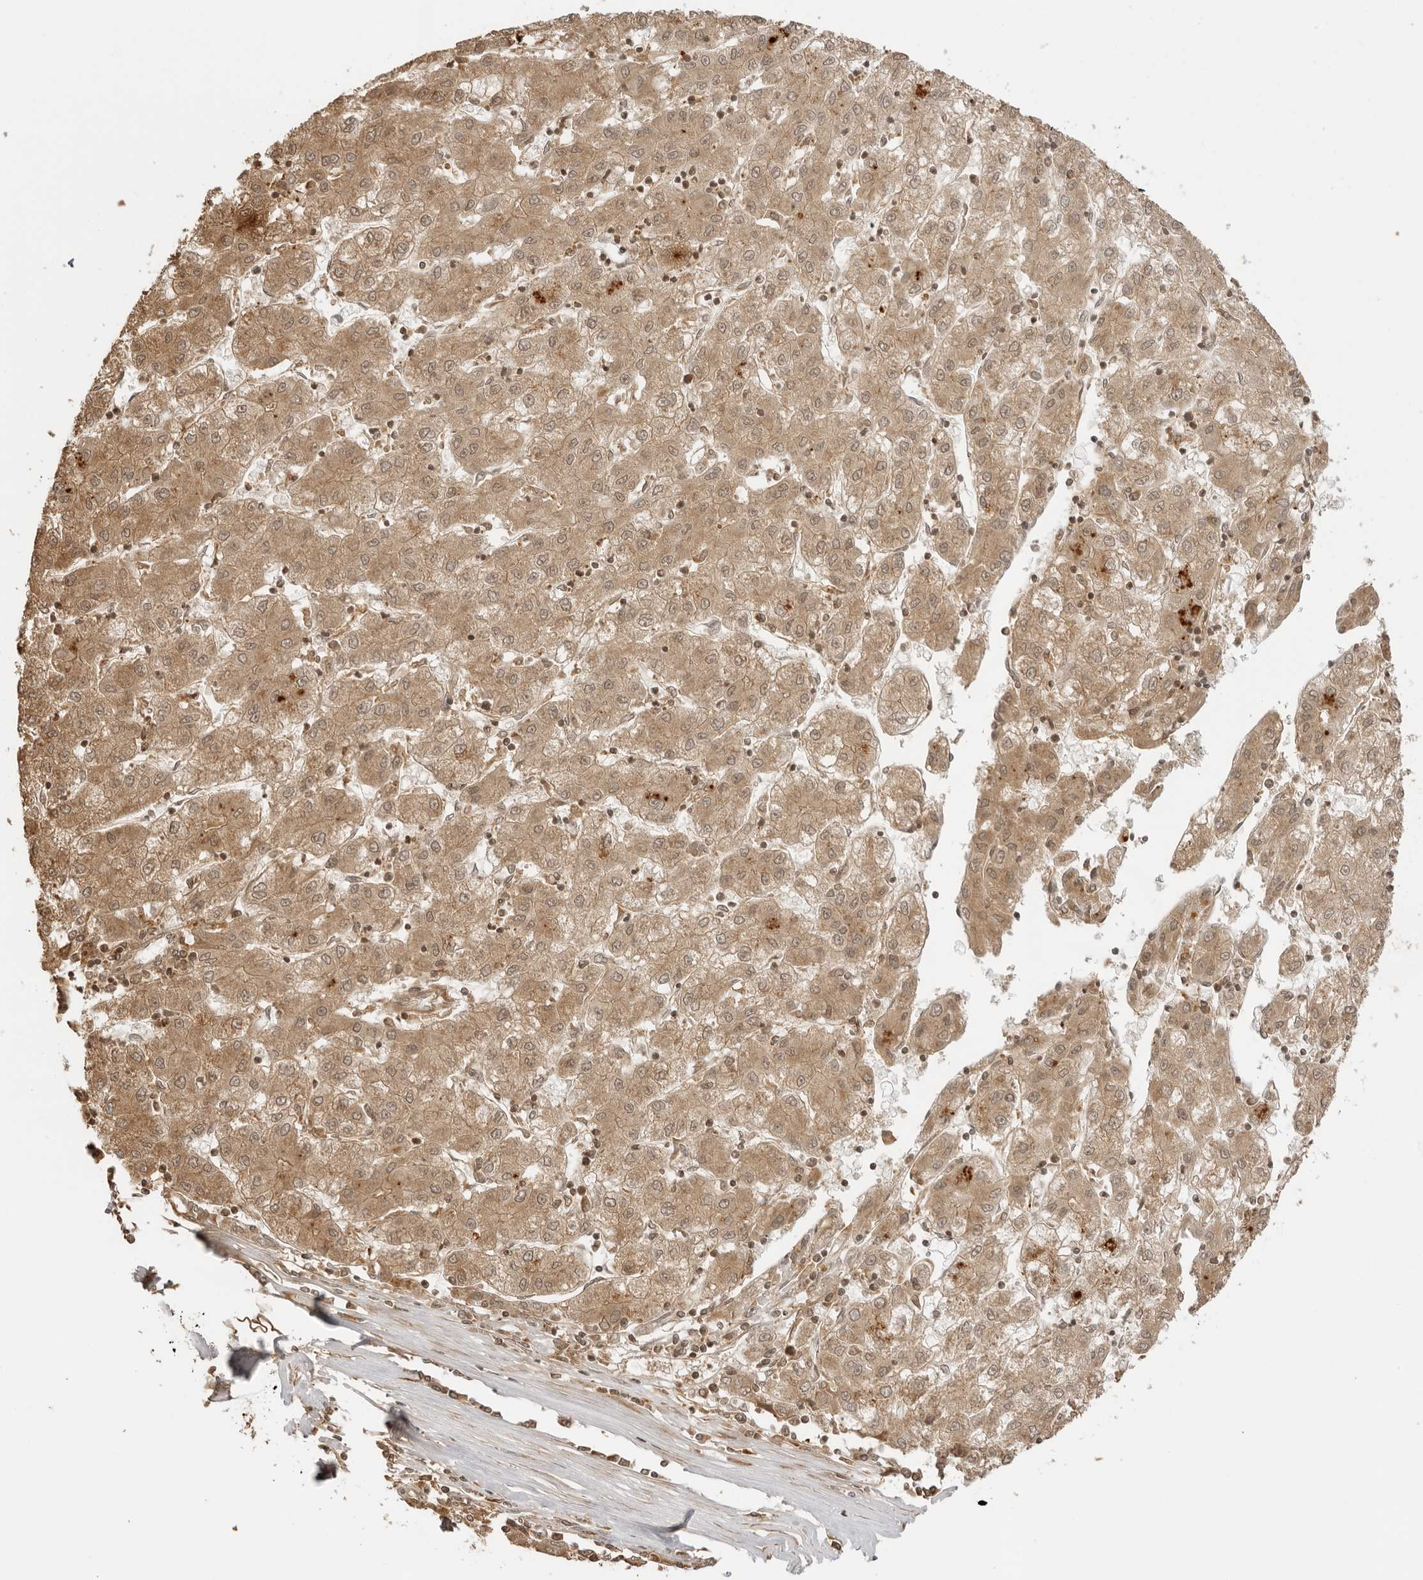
{"staining": {"intensity": "moderate", "quantity": ">75%", "location": "cytoplasmic/membranous,nuclear"}, "tissue": "liver cancer", "cell_type": "Tumor cells", "image_type": "cancer", "snomed": [{"axis": "morphology", "description": "Carcinoma, Hepatocellular, NOS"}, {"axis": "topography", "description": "Liver"}], "caption": "Immunohistochemistry (IHC) of liver cancer (hepatocellular carcinoma) shows medium levels of moderate cytoplasmic/membranous and nuclear positivity in approximately >75% of tumor cells. Nuclei are stained in blue.", "gene": "IKBKE", "patient": {"sex": "male", "age": 72}}